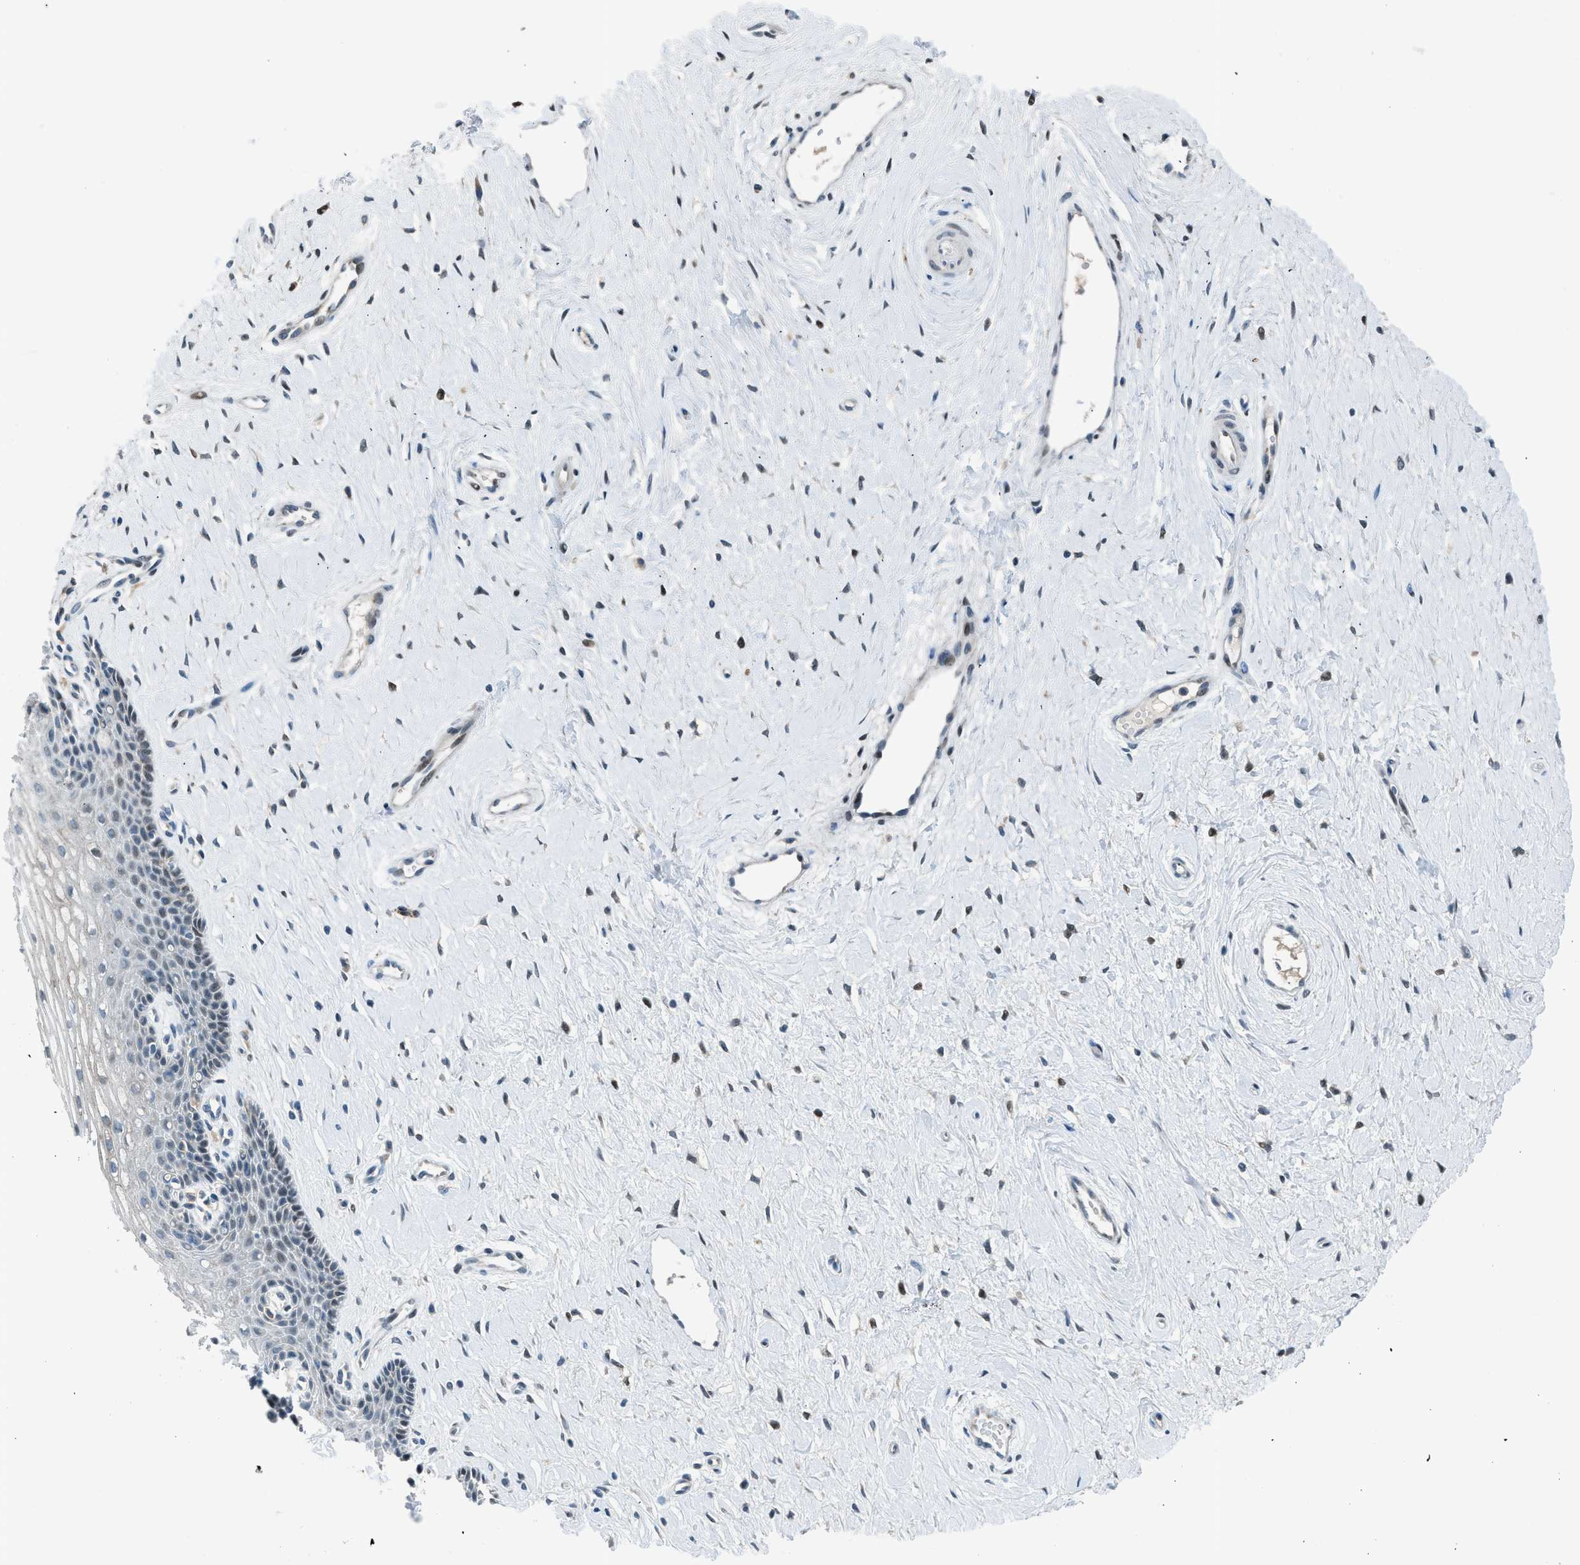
{"staining": {"intensity": "weak", "quantity": "25%-75%", "location": "cytoplasmic/membranous"}, "tissue": "cervix", "cell_type": "Squamous epithelial cells", "image_type": "normal", "snomed": [{"axis": "morphology", "description": "Normal tissue, NOS"}, {"axis": "topography", "description": "Cervix"}], "caption": "Approximately 25%-75% of squamous epithelial cells in normal human cervix reveal weak cytoplasmic/membranous protein positivity as visualized by brown immunohistochemical staining.", "gene": "RNF41", "patient": {"sex": "female", "age": 39}}